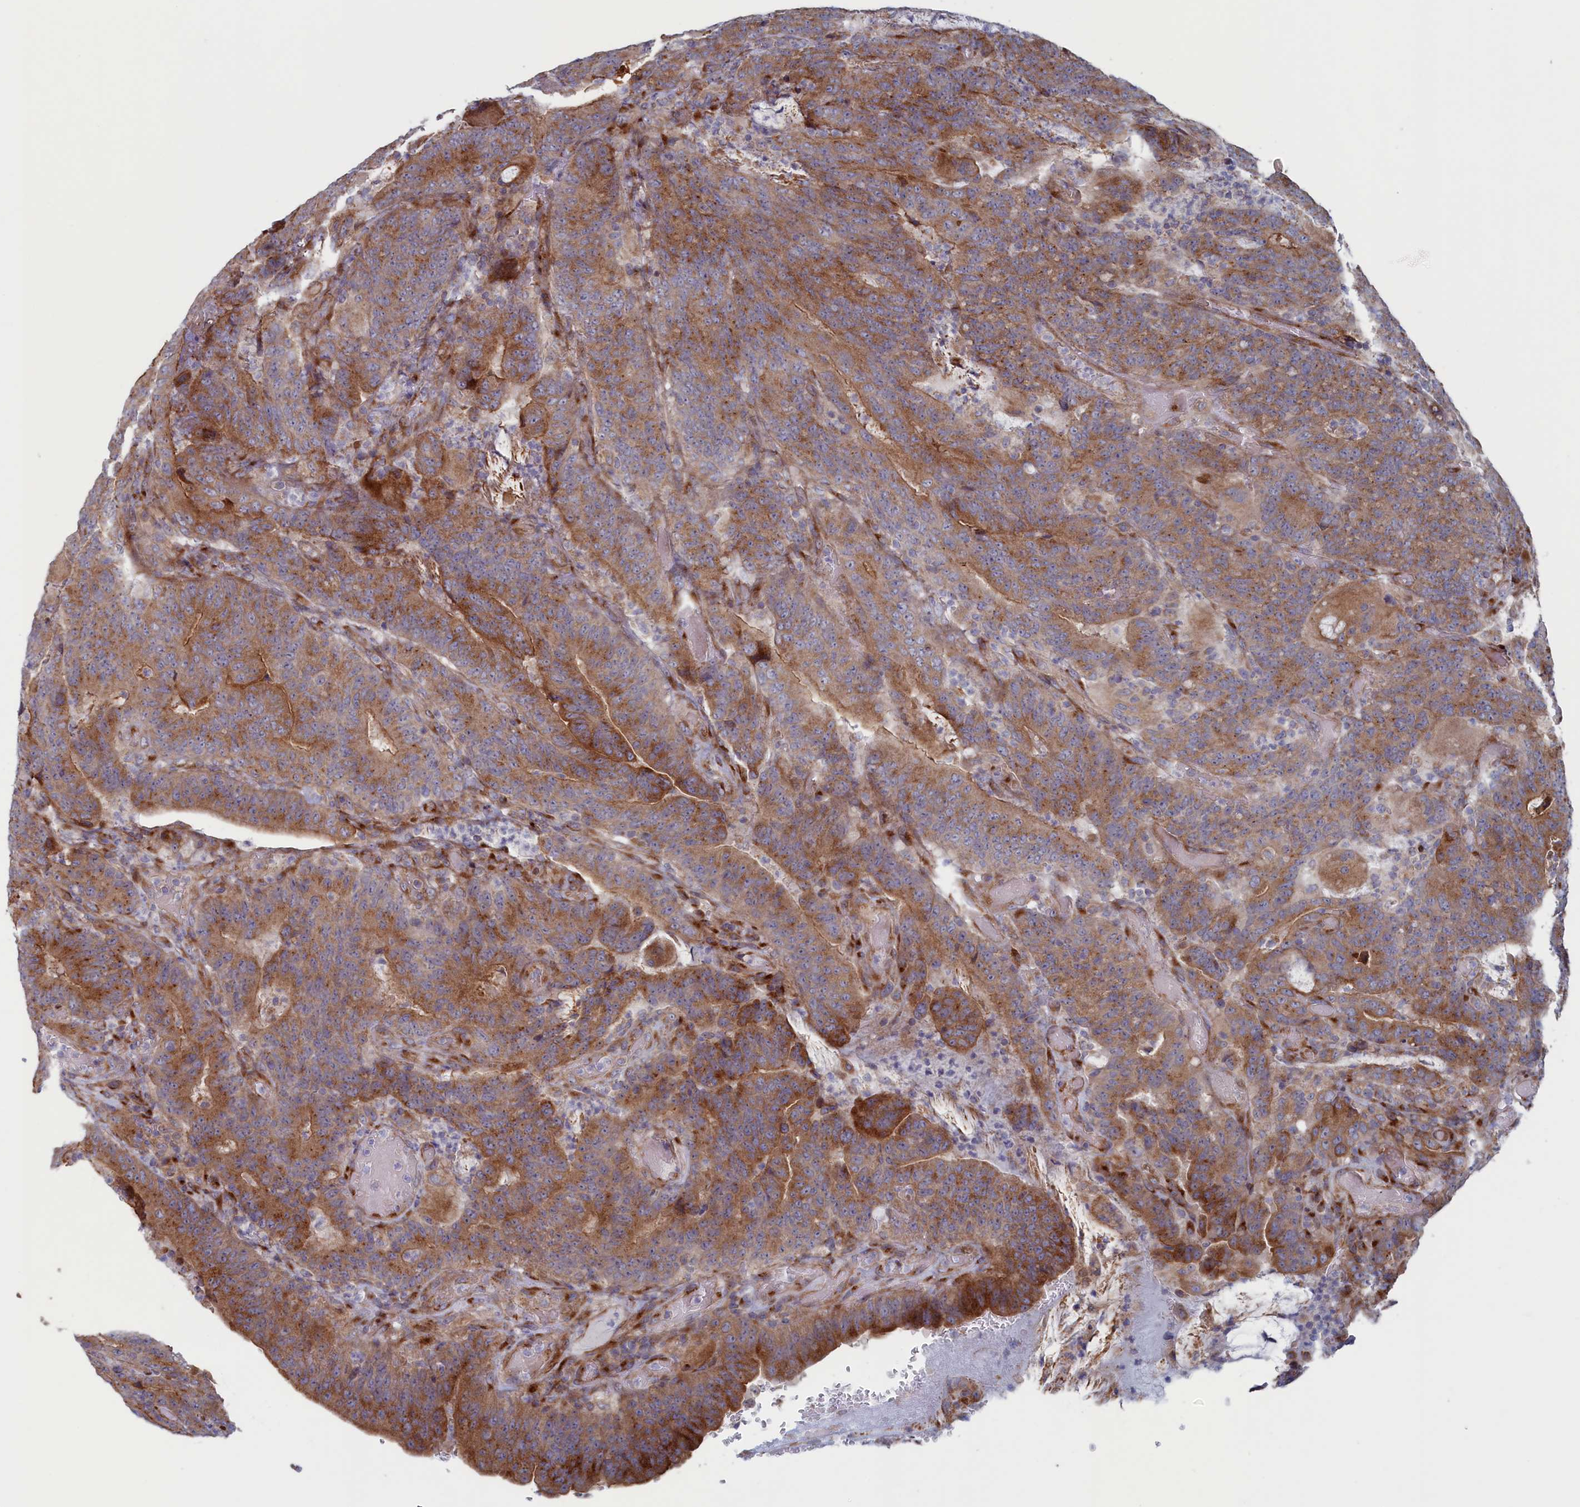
{"staining": {"intensity": "moderate", "quantity": ">75%", "location": "cytoplasmic/membranous"}, "tissue": "colorectal cancer", "cell_type": "Tumor cells", "image_type": "cancer", "snomed": [{"axis": "morphology", "description": "Normal tissue, NOS"}, {"axis": "morphology", "description": "Adenocarcinoma, NOS"}, {"axis": "topography", "description": "Colon"}], "caption": "Adenocarcinoma (colorectal) stained with IHC reveals moderate cytoplasmic/membranous expression in about >75% of tumor cells.", "gene": "MTFMT", "patient": {"sex": "female", "age": 75}}